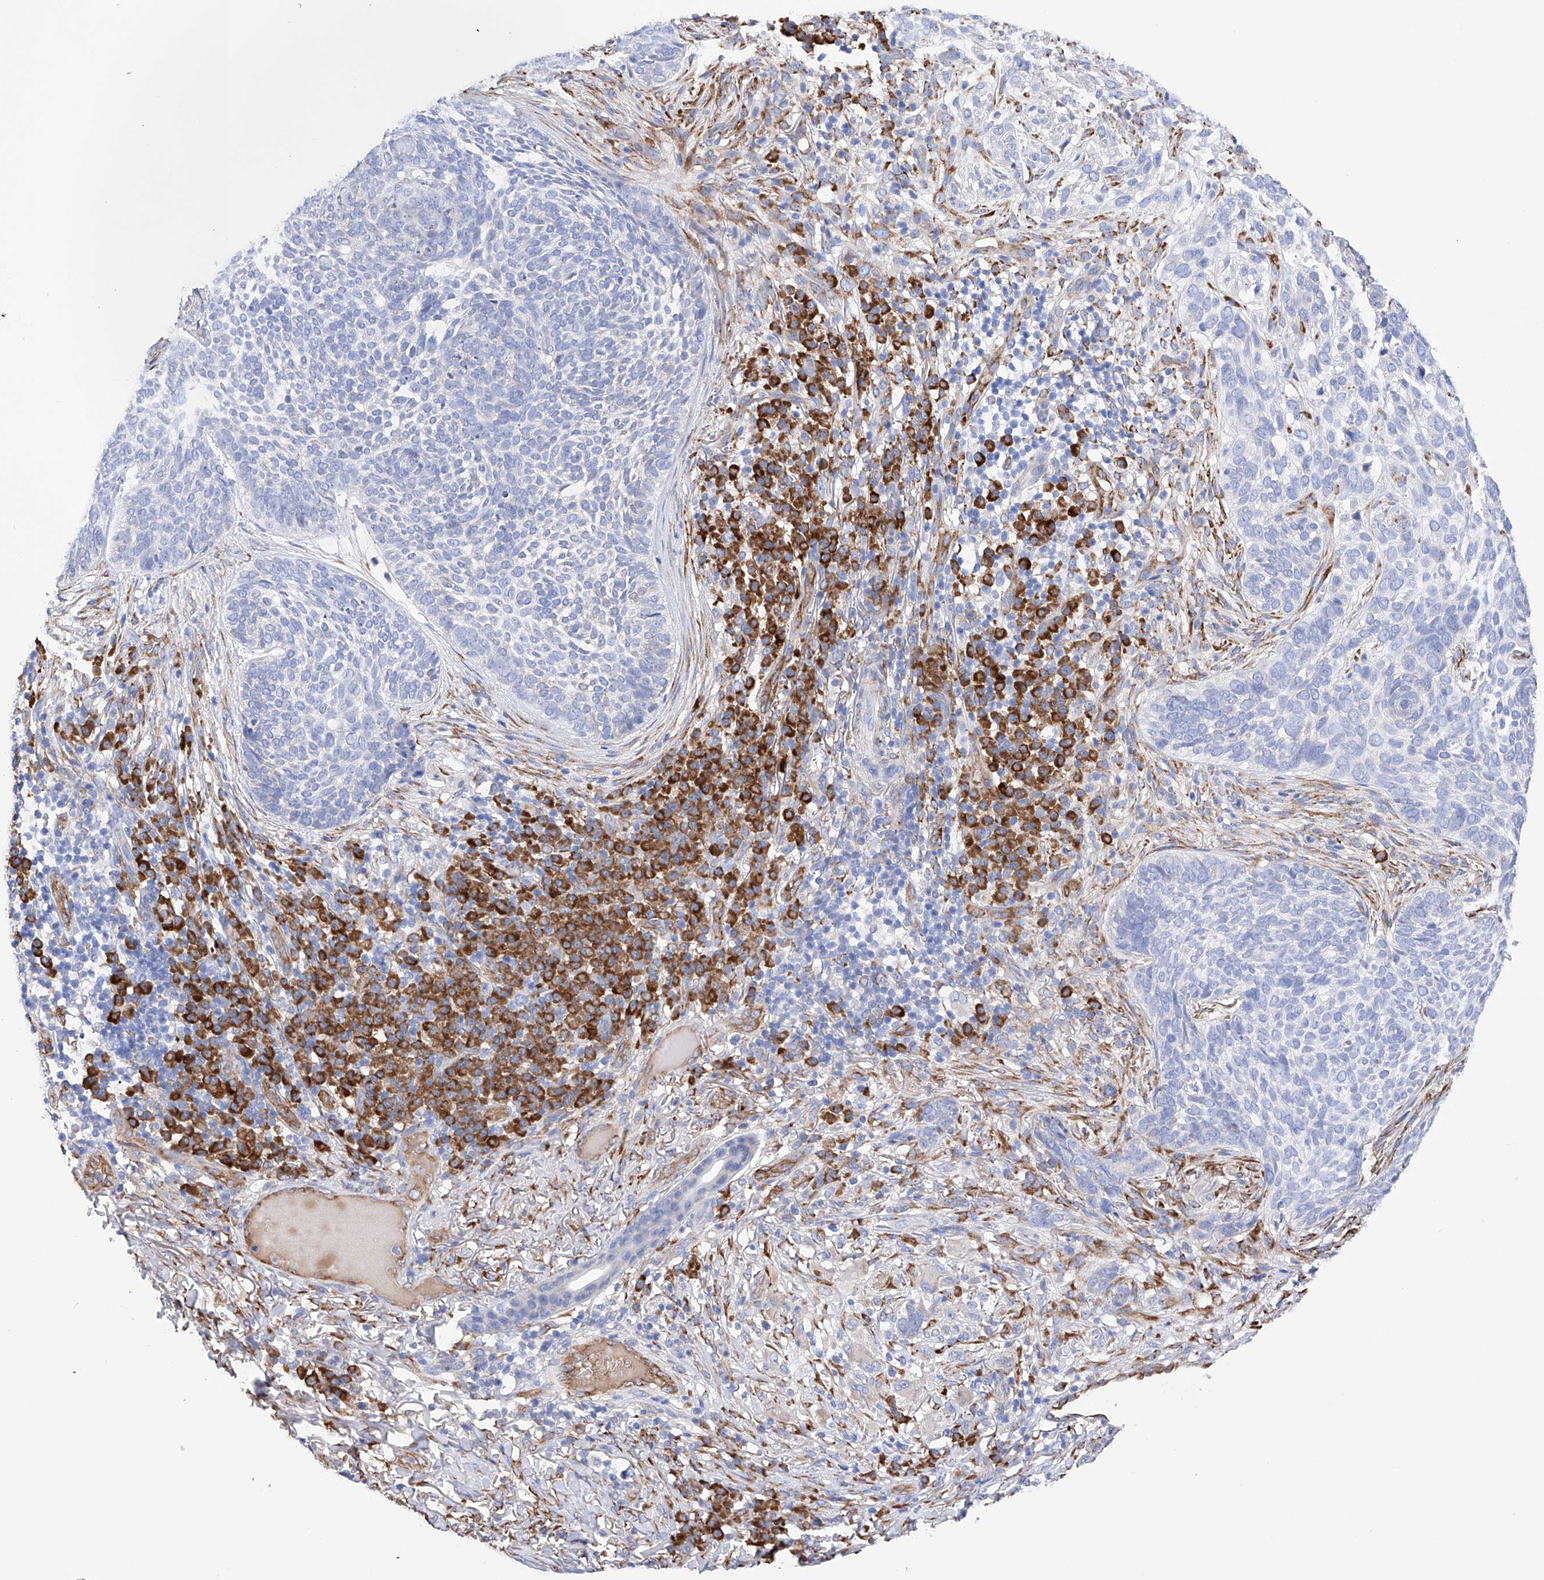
{"staining": {"intensity": "negative", "quantity": "none", "location": "none"}, "tissue": "skin cancer", "cell_type": "Tumor cells", "image_type": "cancer", "snomed": [{"axis": "morphology", "description": "Basal cell carcinoma"}, {"axis": "topography", "description": "Skin"}], "caption": "Basal cell carcinoma (skin) was stained to show a protein in brown. There is no significant positivity in tumor cells.", "gene": "PDIA5", "patient": {"sex": "female", "age": 64}}